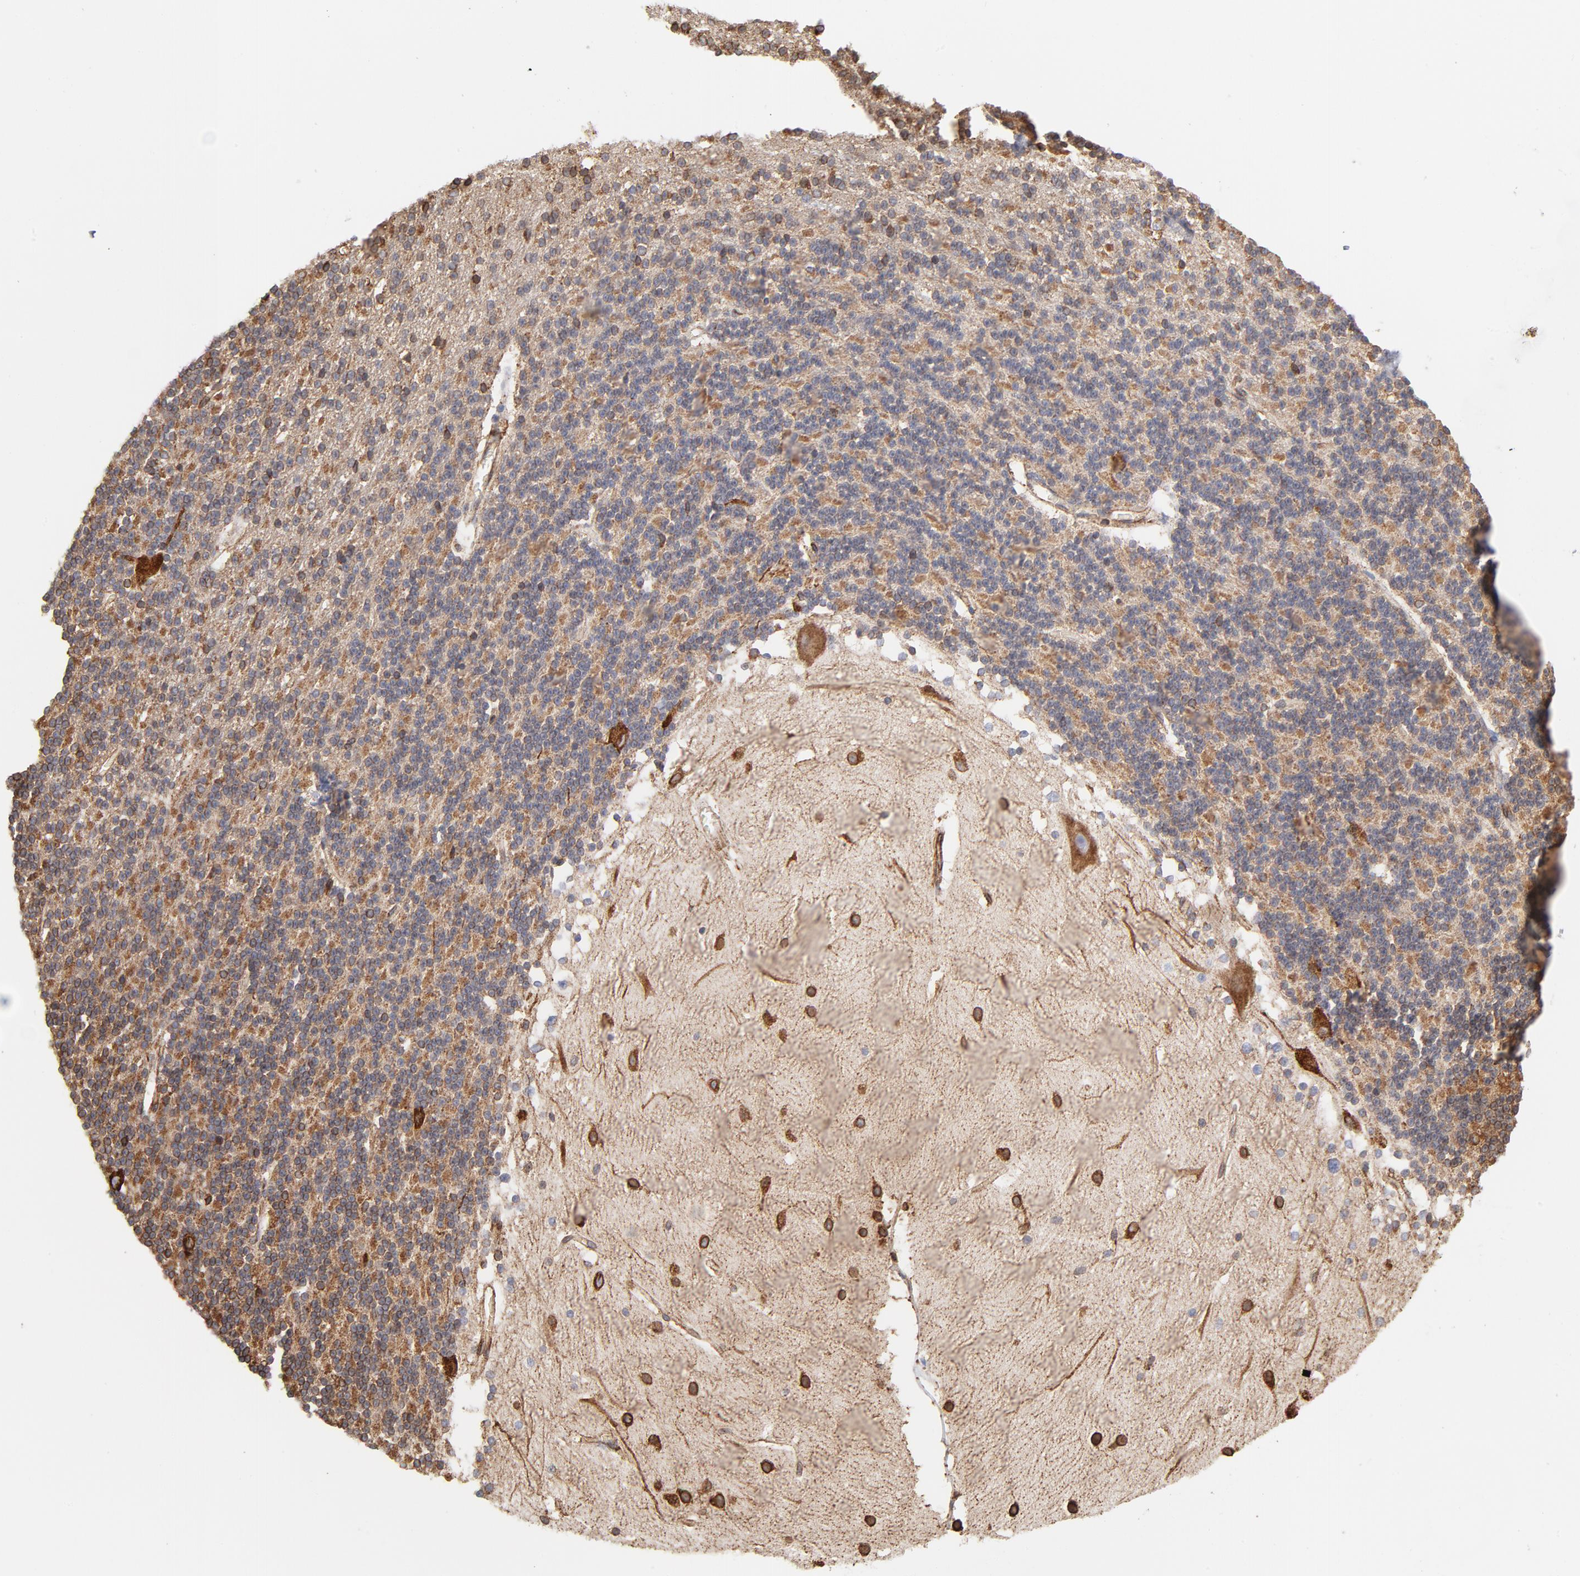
{"staining": {"intensity": "moderate", "quantity": ">75%", "location": "cytoplasmic/membranous"}, "tissue": "cerebellum", "cell_type": "Cells in granular layer", "image_type": "normal", "snomed": [{"axis": "morphology", "description": "Normal tissue, NOS"}, {"axis": "topography", "description": "Cerebellum"}], "caption": "Immunohistochemistry micrograph of unremarkable cerebellum: human cerebellum stained using IHC exhibits medium levels of moderate protein expression localized specifically in the cytoplasmic/membranous of cells in granular layer, appearing as a cytoplasmic/membranous brown color.", "gene": "CANX", "patient": {"sex": "female", "age": 19}}